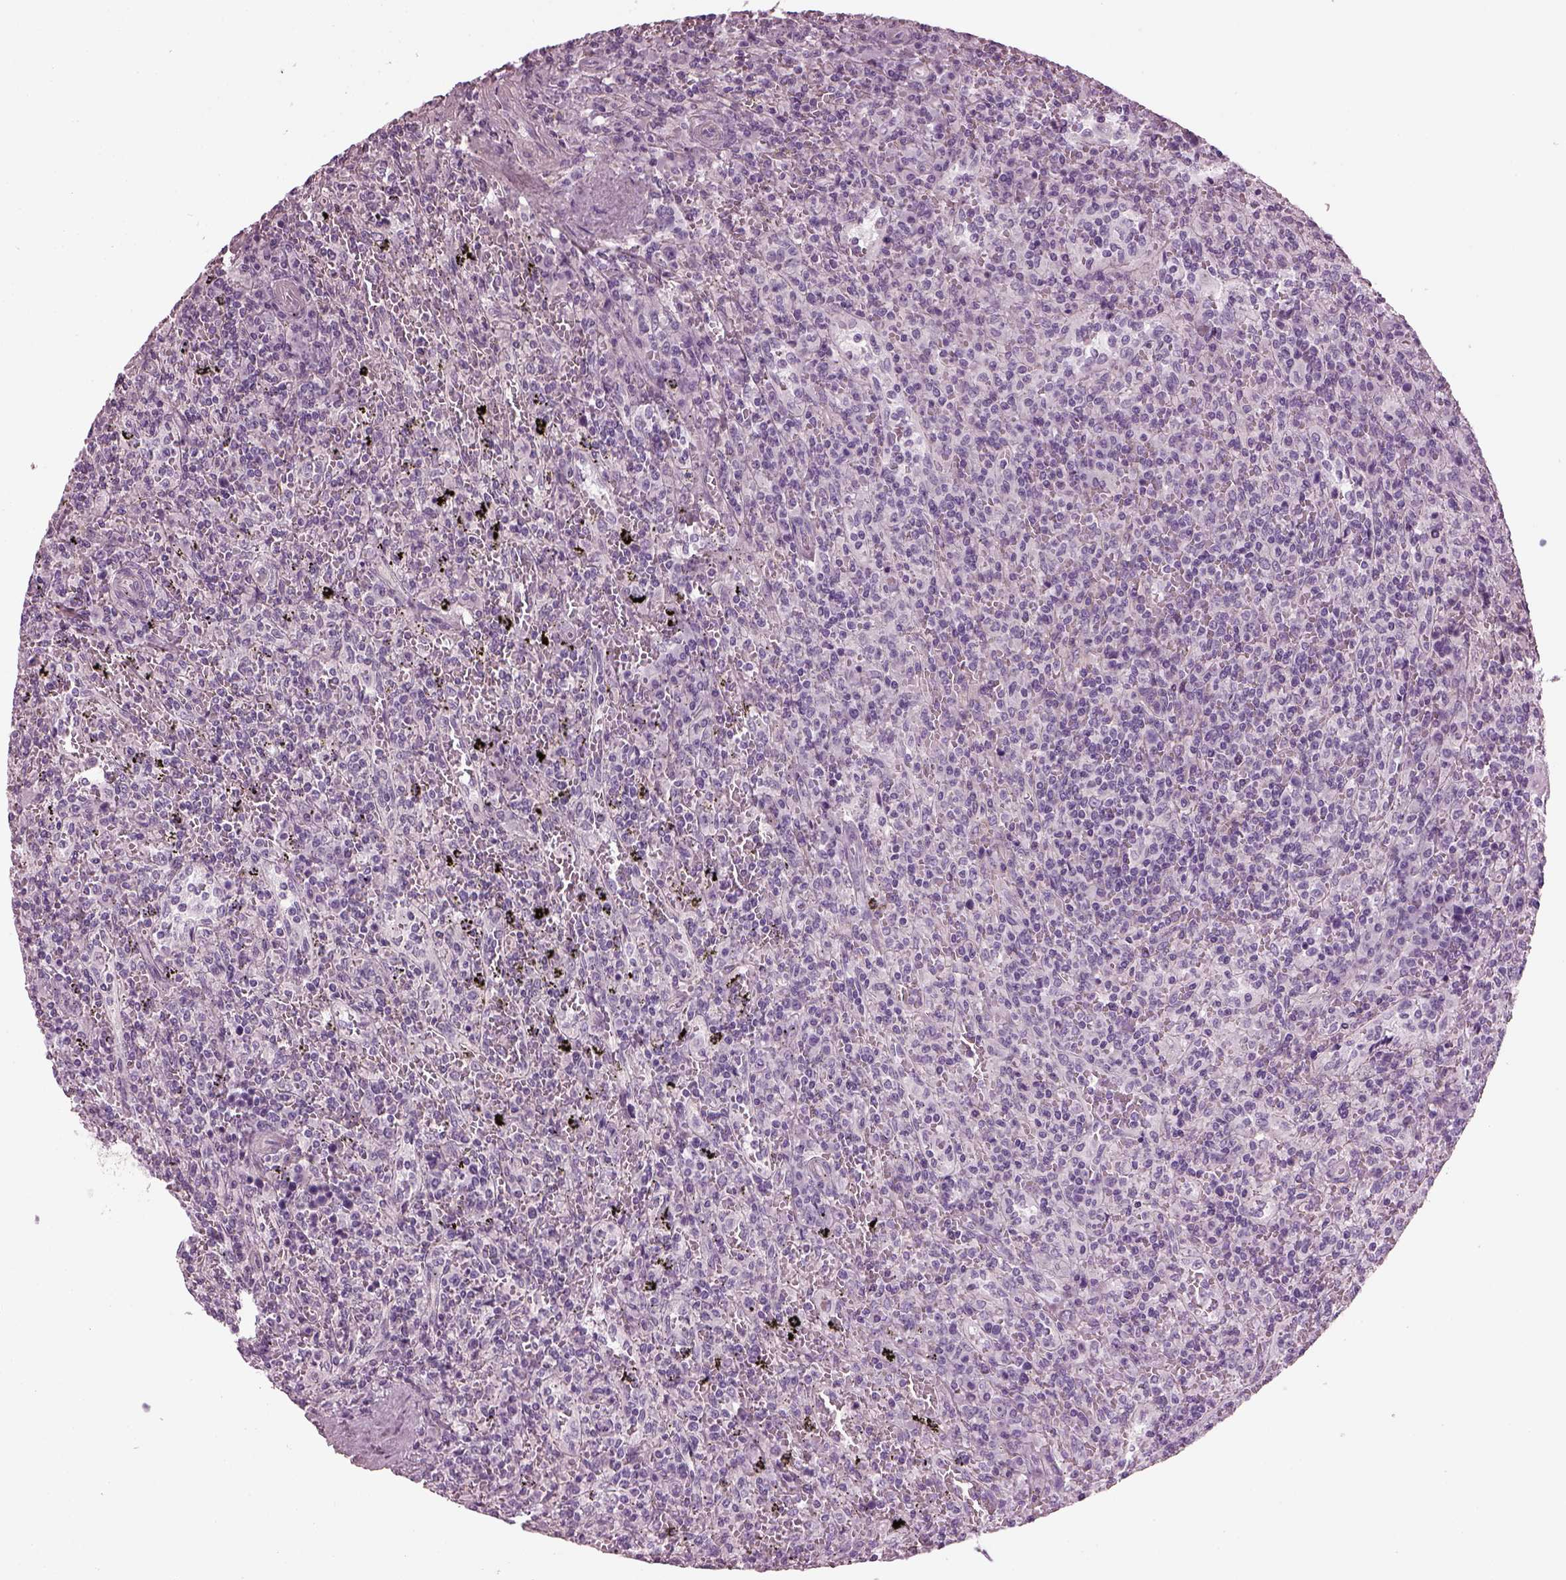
{"staining": {"intensity": "negative", "quantity": "none", "location": "none"}, "tissue": "lymphoma", "cell_type": "Tumor cells", "image_type": "cancer", "snomed": [{"axis": "morphology", "description": "Malignant lymphoma, non-Hodgkin's type, Low grade"}, {"axis": "topography", "description": "Spleen"}], "caption": "The image exhibits no significant positivity in tumor cells of lymphoma.", "gene": "BFSP1", "patient": {"sex": "male", "age": 62}}